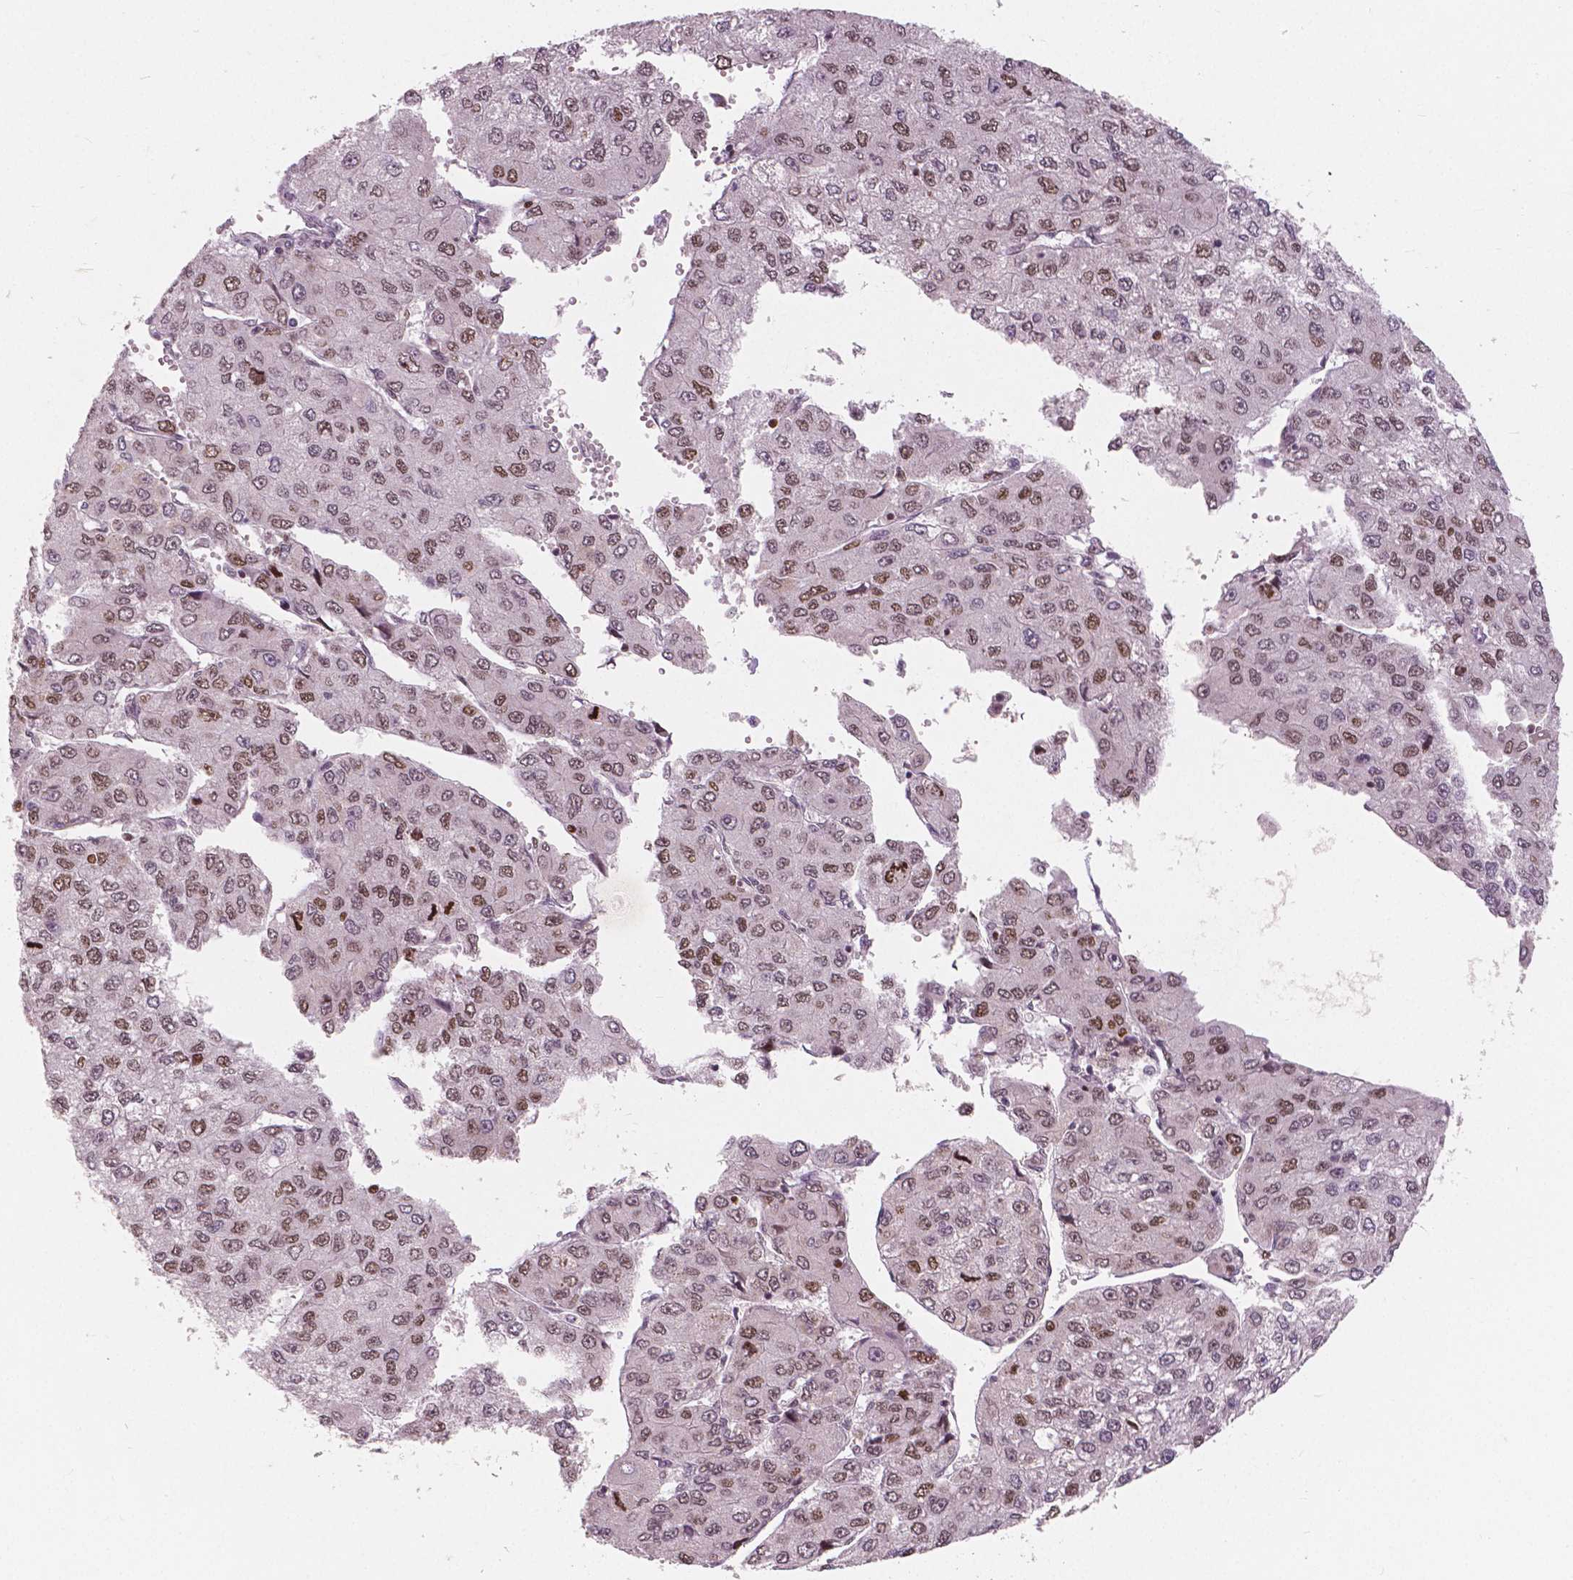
{"staining": {"intensity": "moderate", "quantity": "25%-75%", "location": "nuclear"}, "tissue": "liver cancer", "cell_type": "Tumor cells", "image_type": "cancer", "snomed": [{"axis": "morphology", "description": "Carcinoma, Hepatocellular, NOS"}, {"axis": "topography", "description": "Liver"}], "caption": "A photomicrograph of human liver cancer stained for a protein exhibits moderate nuclear brown staining in tumor cells.", "gene": "NSD2", "patient": {"sex": "female", "age": 66}}